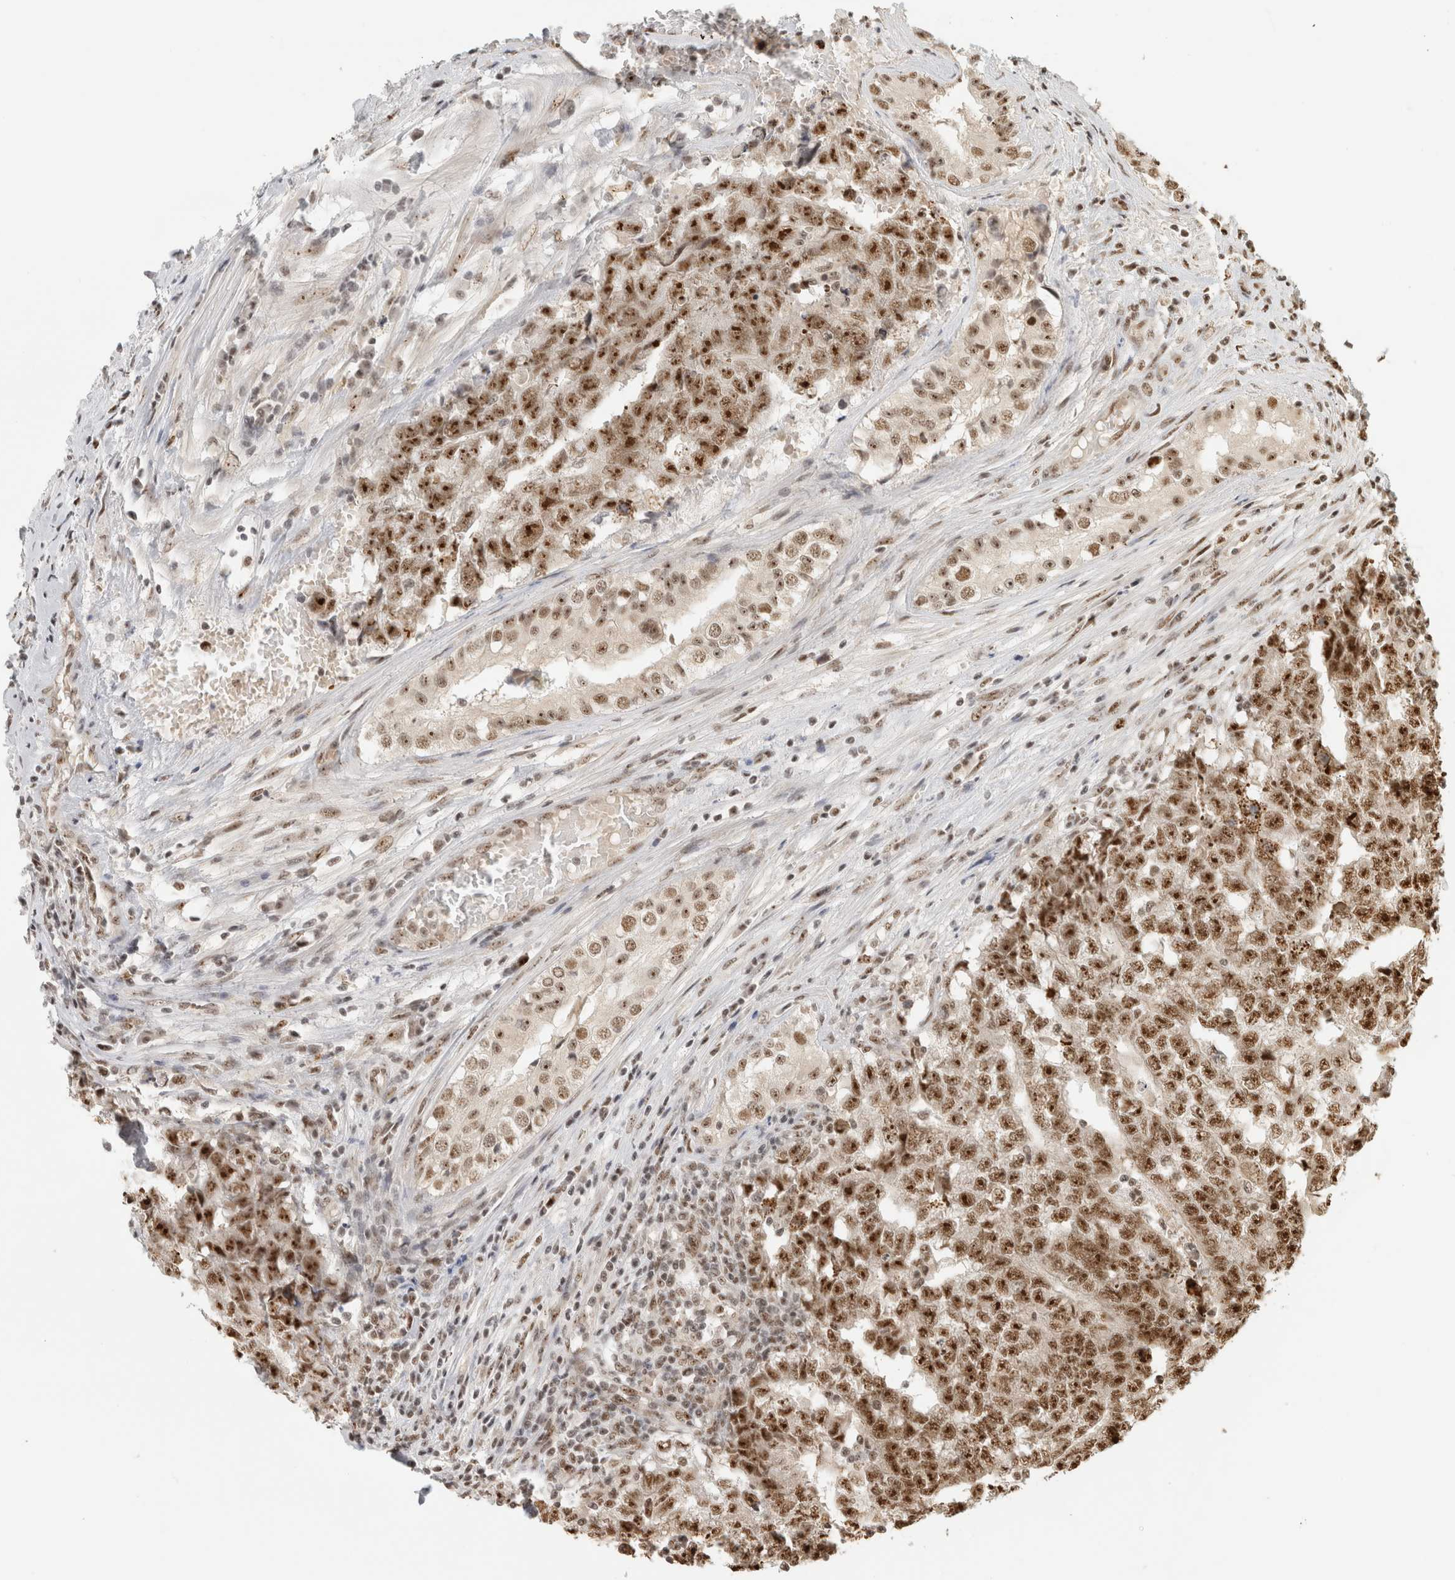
{"staining": {"intensity": "moderate", "quantity": ">75%", "location": "nuclear"}, "tissue": "testis cancer", "cell_type": "Tumor cells", "image_type": "cancer", "snomed": [{"axis": "morphology", "description": "Carcinoma, Embryonal, NOS"}, {"axis": "topography", "description": "Testis"}], "caption": "Protein staining shows moderate nuclear staining in approximately >75% of tumor cells in testis embryonal carcinoma. (Stains: DAB in brown, nuclei in blue, Microscopy: brightfield microscopy at high magnification).", "gene": "EBNA1BP2", "patient": {"sex": "male", "age": 25}}